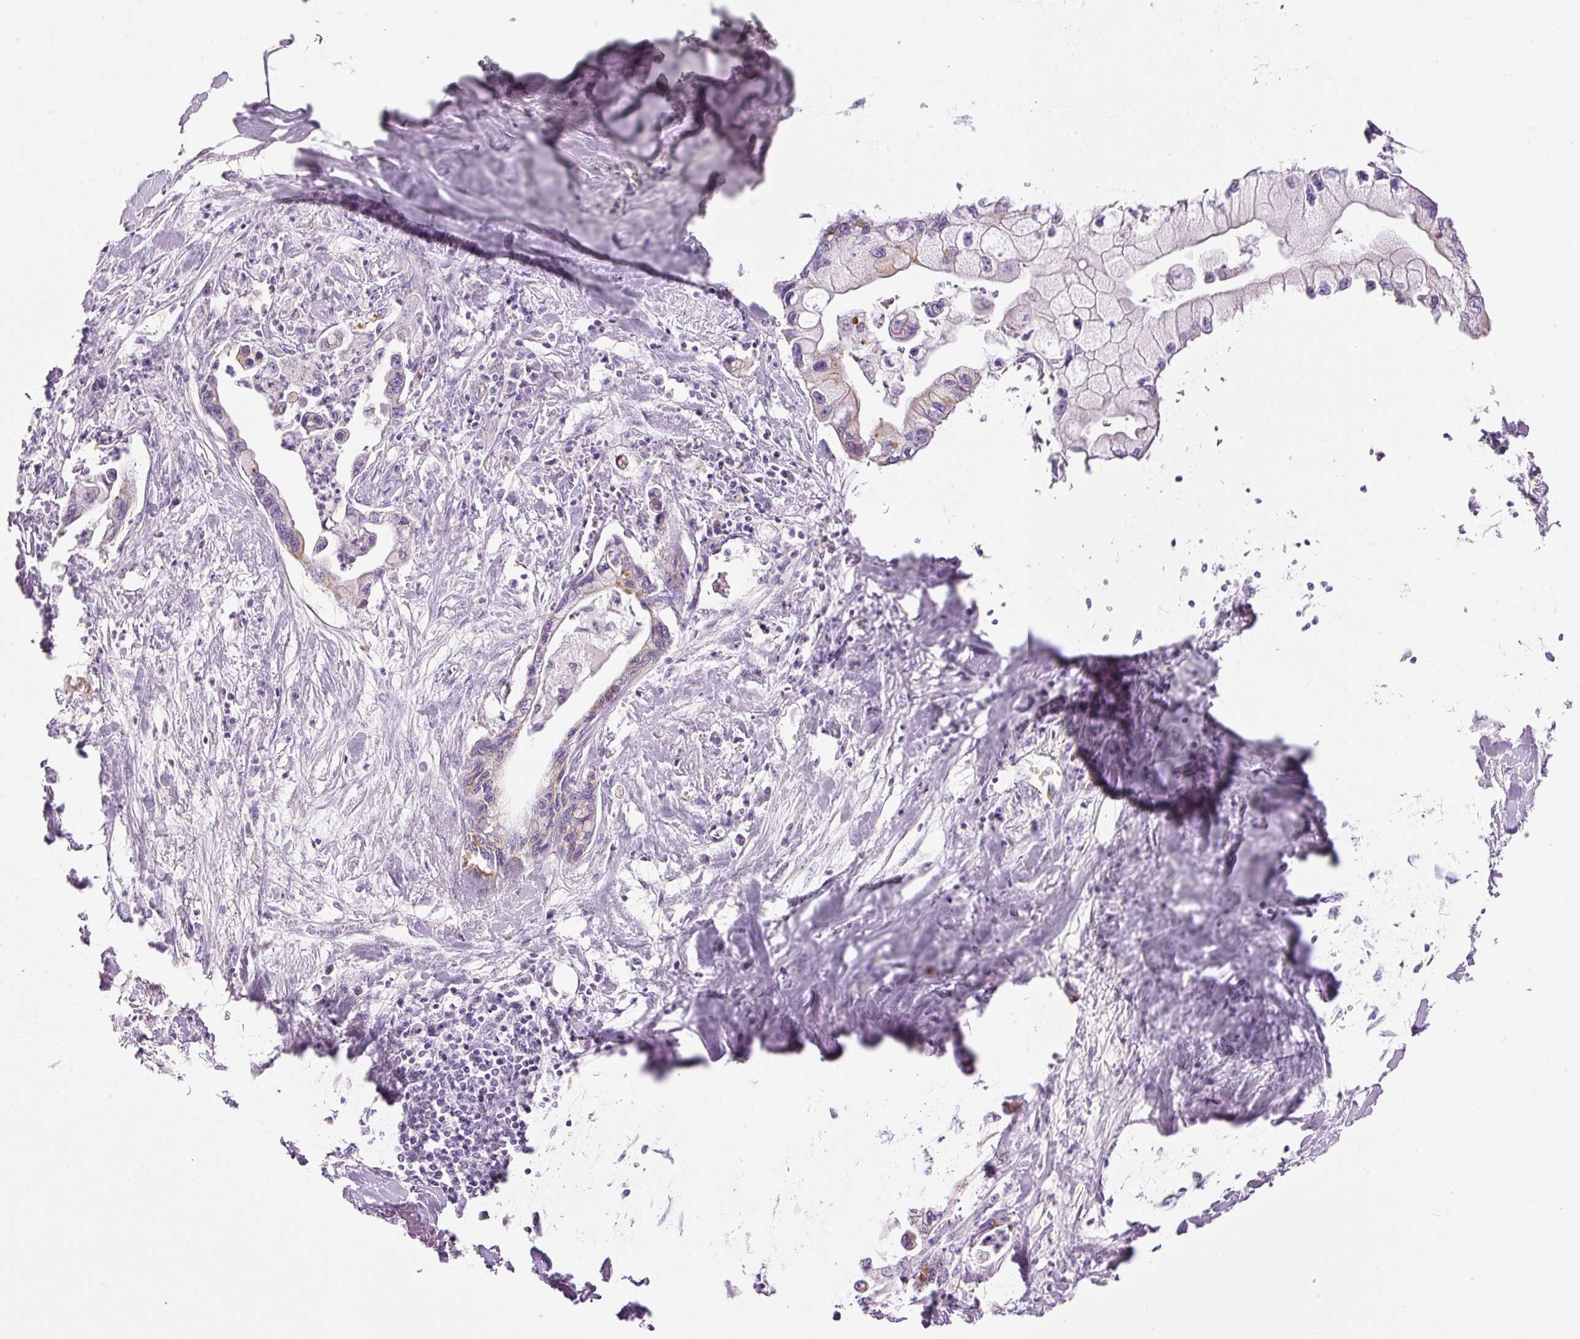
{"staining": {"intensity": "negative", "quantity": "none", "location": "none"}, "tissue": "pancreatic cancer", "cell_type": "Tumor cells", "image_type": "cancer", "snomed": [{"axis": "morphology", "description": "Adenocarcinoma, NOS"}, {"axis": "topography", "description": "Pancreas"}], "caption": "Immunohistochemistry (IHC) histopathology image of neoplastic tissue: human adenocarcinoma (pancreatic) stained with DAB (3,3'-diaminobenzidine) shows no significant protein staining in tumor cells.", "gene": "CARD16", "patient": {"sex": "male", "age": 61}}